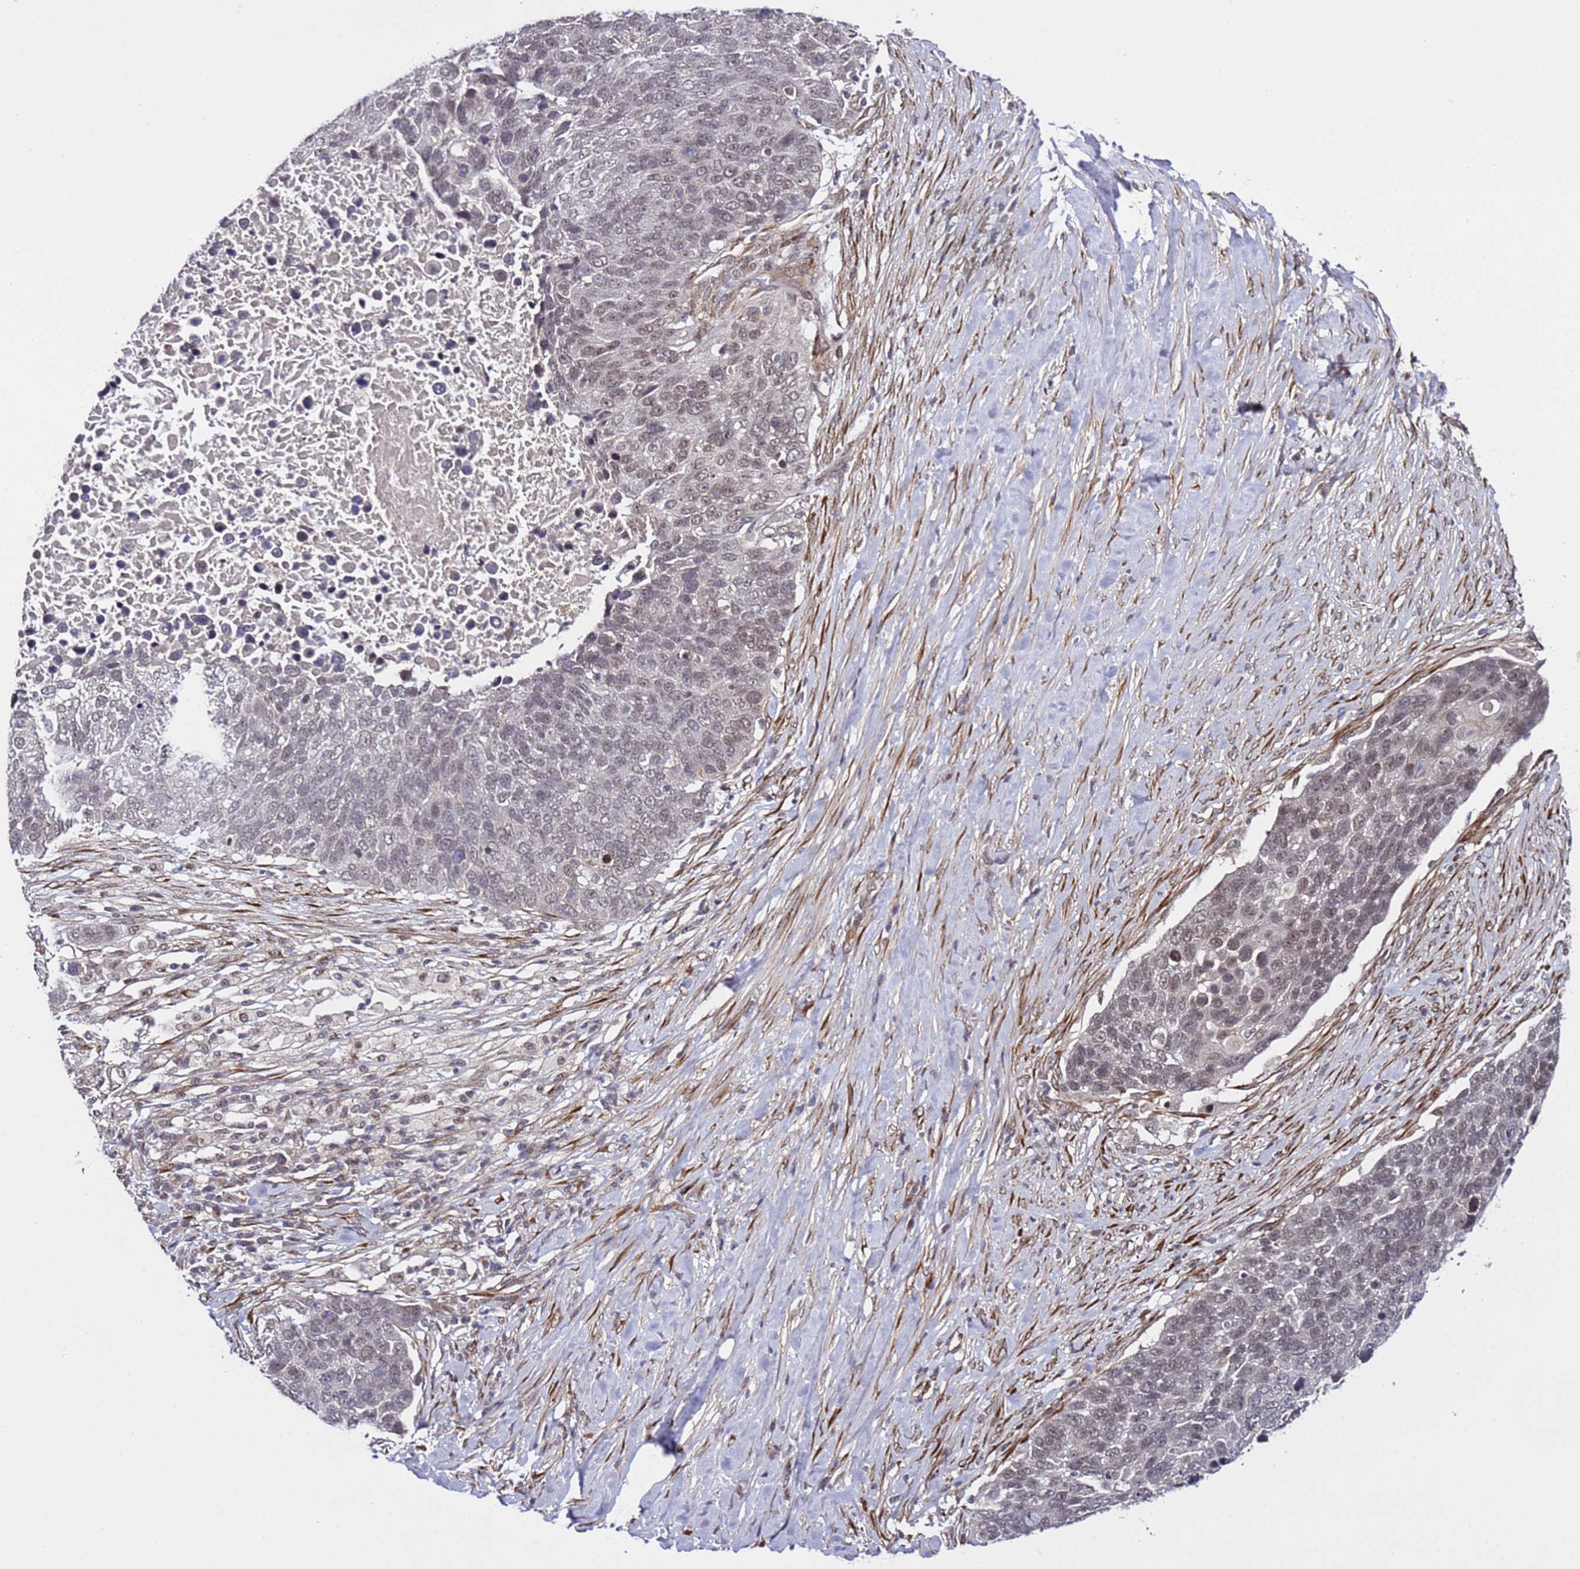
{"staining": {"intensity": "weak", "quantity": "25%-75%", "location": "nuclear"}, "tissue": "lung cancer", "cell_type": "Tumor cells", "image_type": "cancer", "snomed": [{"axis": "morphology", "description": "Normal tissue, NOS"}, {"axis": "morphology", "description": "Squamous cell carcinoma, NOS"}, {"axis": "topography", "description": "Lymph node"}, {"axis": "topography", "description": "Lung"}], "caption": "A micrograph showing weak nuclear staining in about 25%-75% of tumor cells in lung cancer, as visualized by brown immunohistochemical staining.", "gene": "POLR2D", "patient": {"sex": "male", "age": 66}}